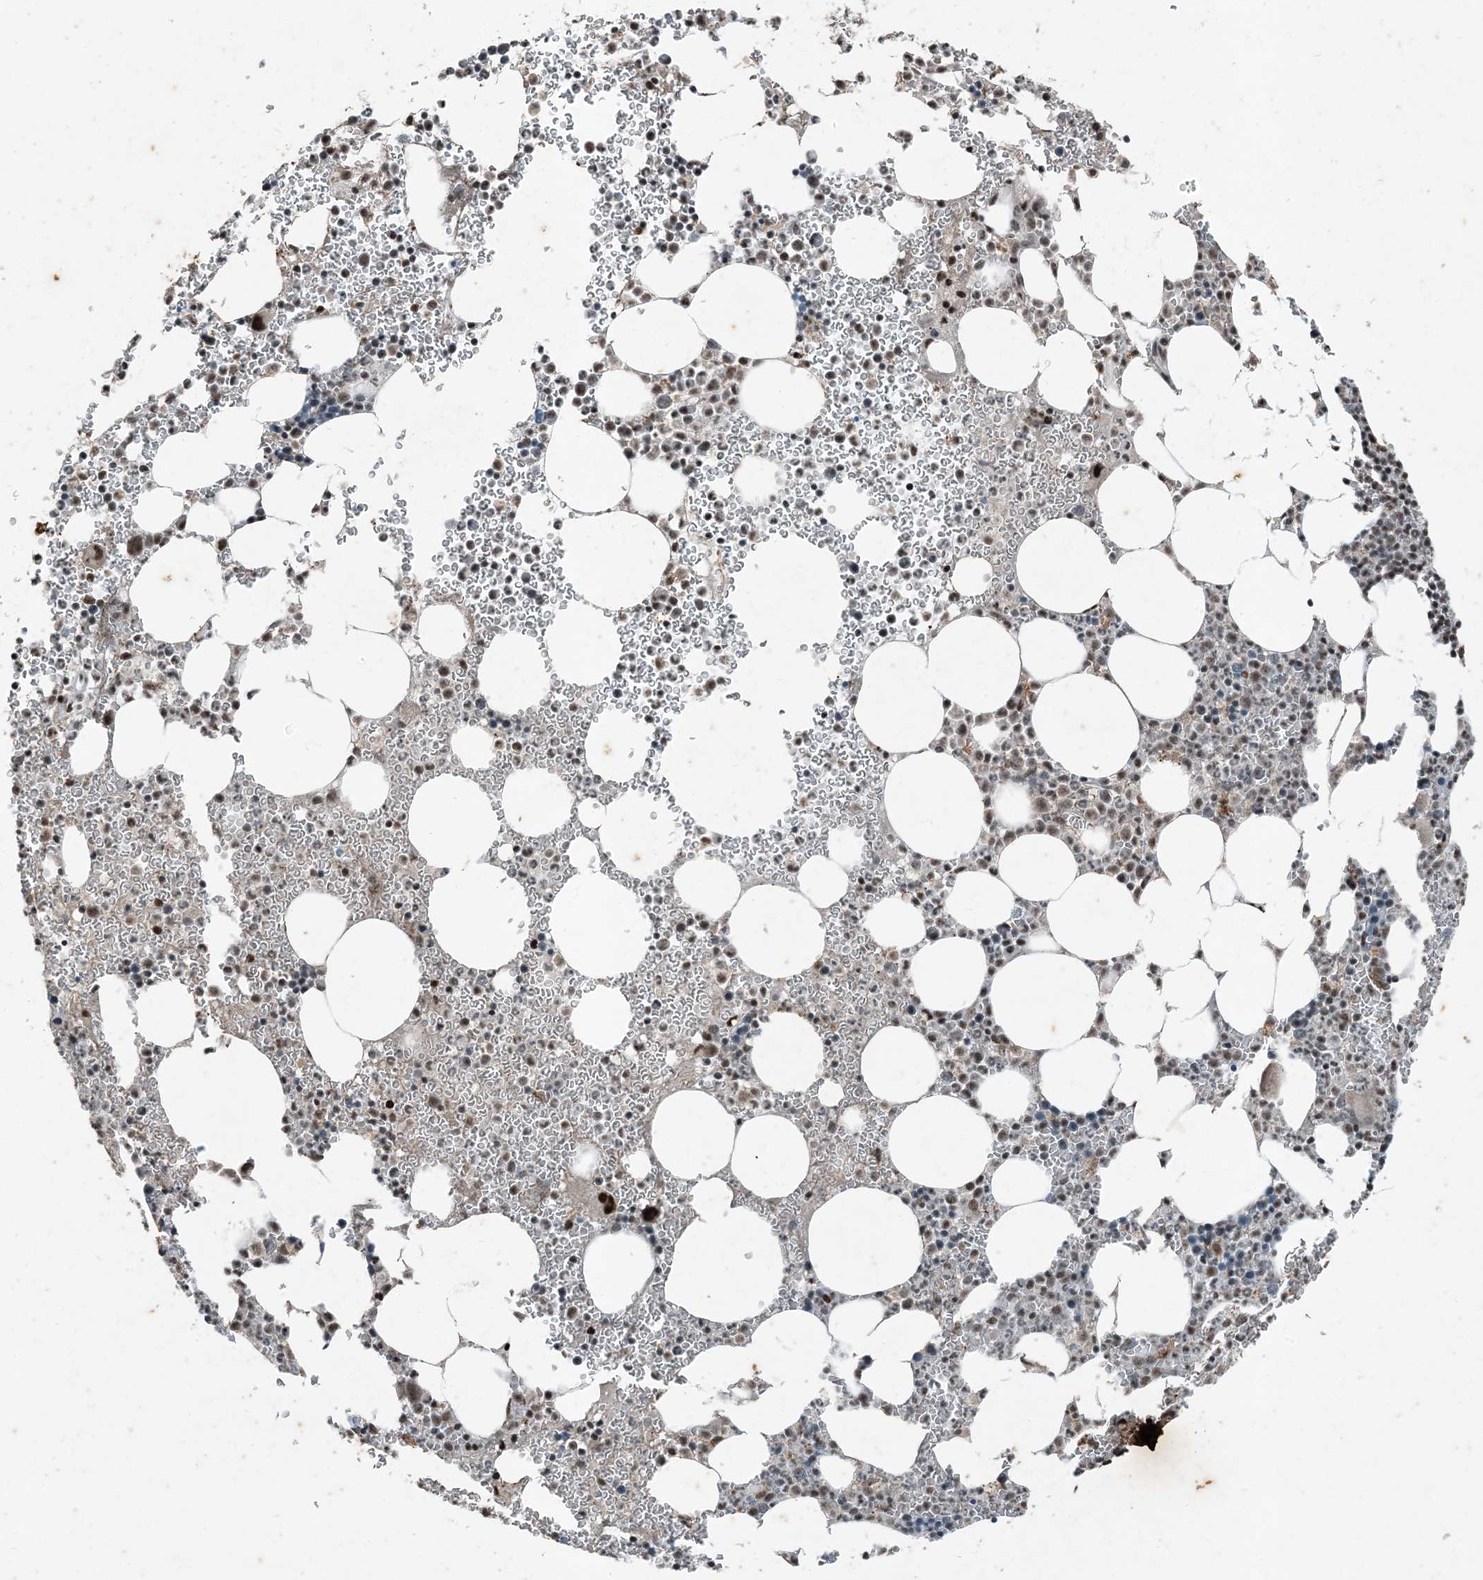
{"staining": {"intensity": "moderate", "quantity": "25%-75%", "location": "nuclear"}, "tissue": "bone marrow", "cell_type": "Hematopoietic cells", "image_type": "normal", "snomed": [{"axis": "morphology", "description": "Normal tissue, NOS"}, {"axis": "topography", "description": "Bone marrow"}], "caption": "Bone marrow stained with DAB immunohistochemistry demonstrates medium levels of moderate nuclear positivity in about 25%-75% of hematopoietic cells. The staining was performed using DAB, with brown indicating positive protein expression. Nuclei are stained blue with hematoxylin.", "gene": "TADA2B", "patient": {"sex": "female", "age": 78}}